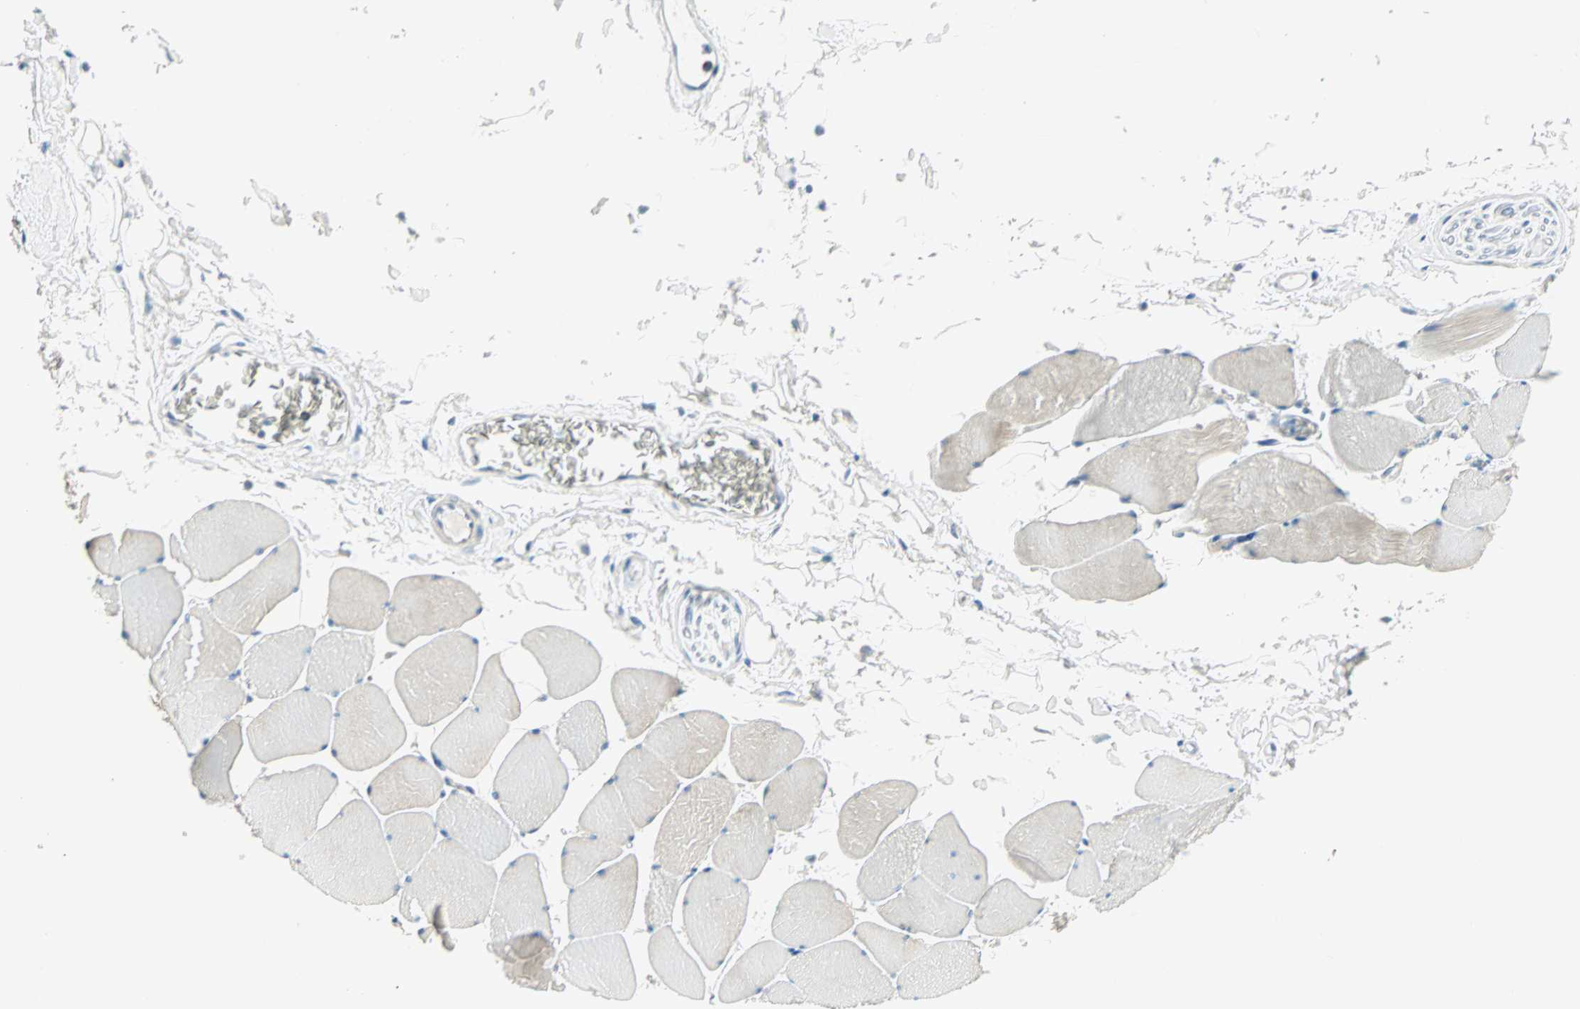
{"staining": {"intensity": "weak", "quantity": "25%-75%", "location": "cytoplasmic/membranous"}, "tissue": "skeletal muscle", "cell_type": "Myocytes", "image_type": "normal", "snomed": [{"axis": "morphology", "description": "Normal tissue, NOS"}, {"axis": "topography", "description": "Skeletal muscle"}], "caption": "Protein staining of unremarkable skeletal muscle reveals weak cytoplasmic/membranous expression in about 25%-75% of myocytes.", "gene": "SULT1C2", "patient": {"sex": "male", "age": 62}}